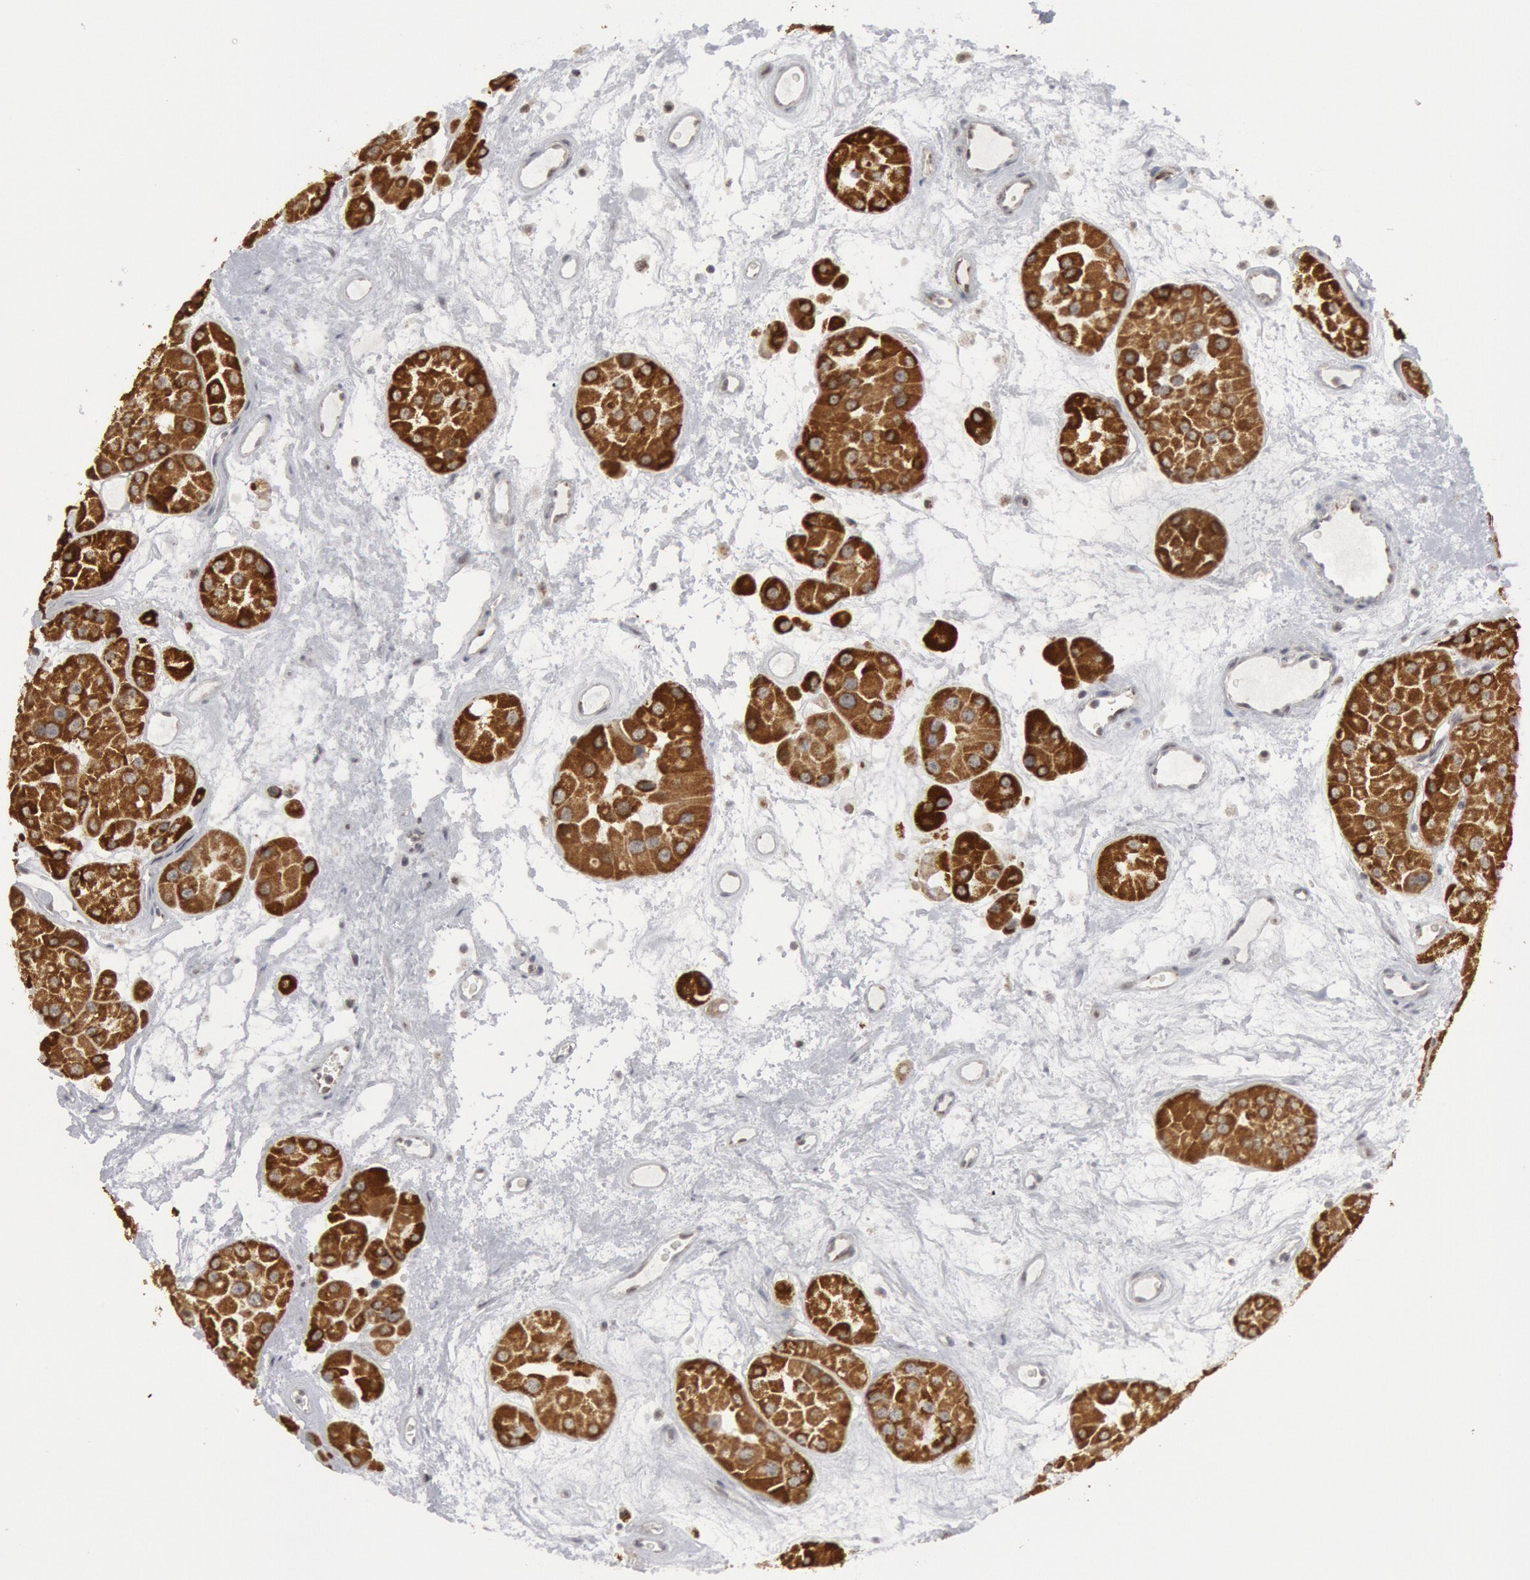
{"staining": {"intensity": "strong", "quantity": ">75%", "location": "cytoplasmic/membranous"}, "tissue": "renal cancer", "cell_type": "Tumor cells", "image_type": "cancer", "snomed": [{"axis": "morphology", "description": "Adenocarcinoma, uncertain malignant potential"}, {"axis": "topography", "description": "Kidney"}], "caption": "Immunohistochemical staining of adenocarcinoma,  uncertain malignant potential (renal) reveals high levels of strong cytoplasmic/membranous protein positivity in approximately >75% of tumor cells.", "gene": "CASP9", "patient": {"sex": "male", "age": 63}}